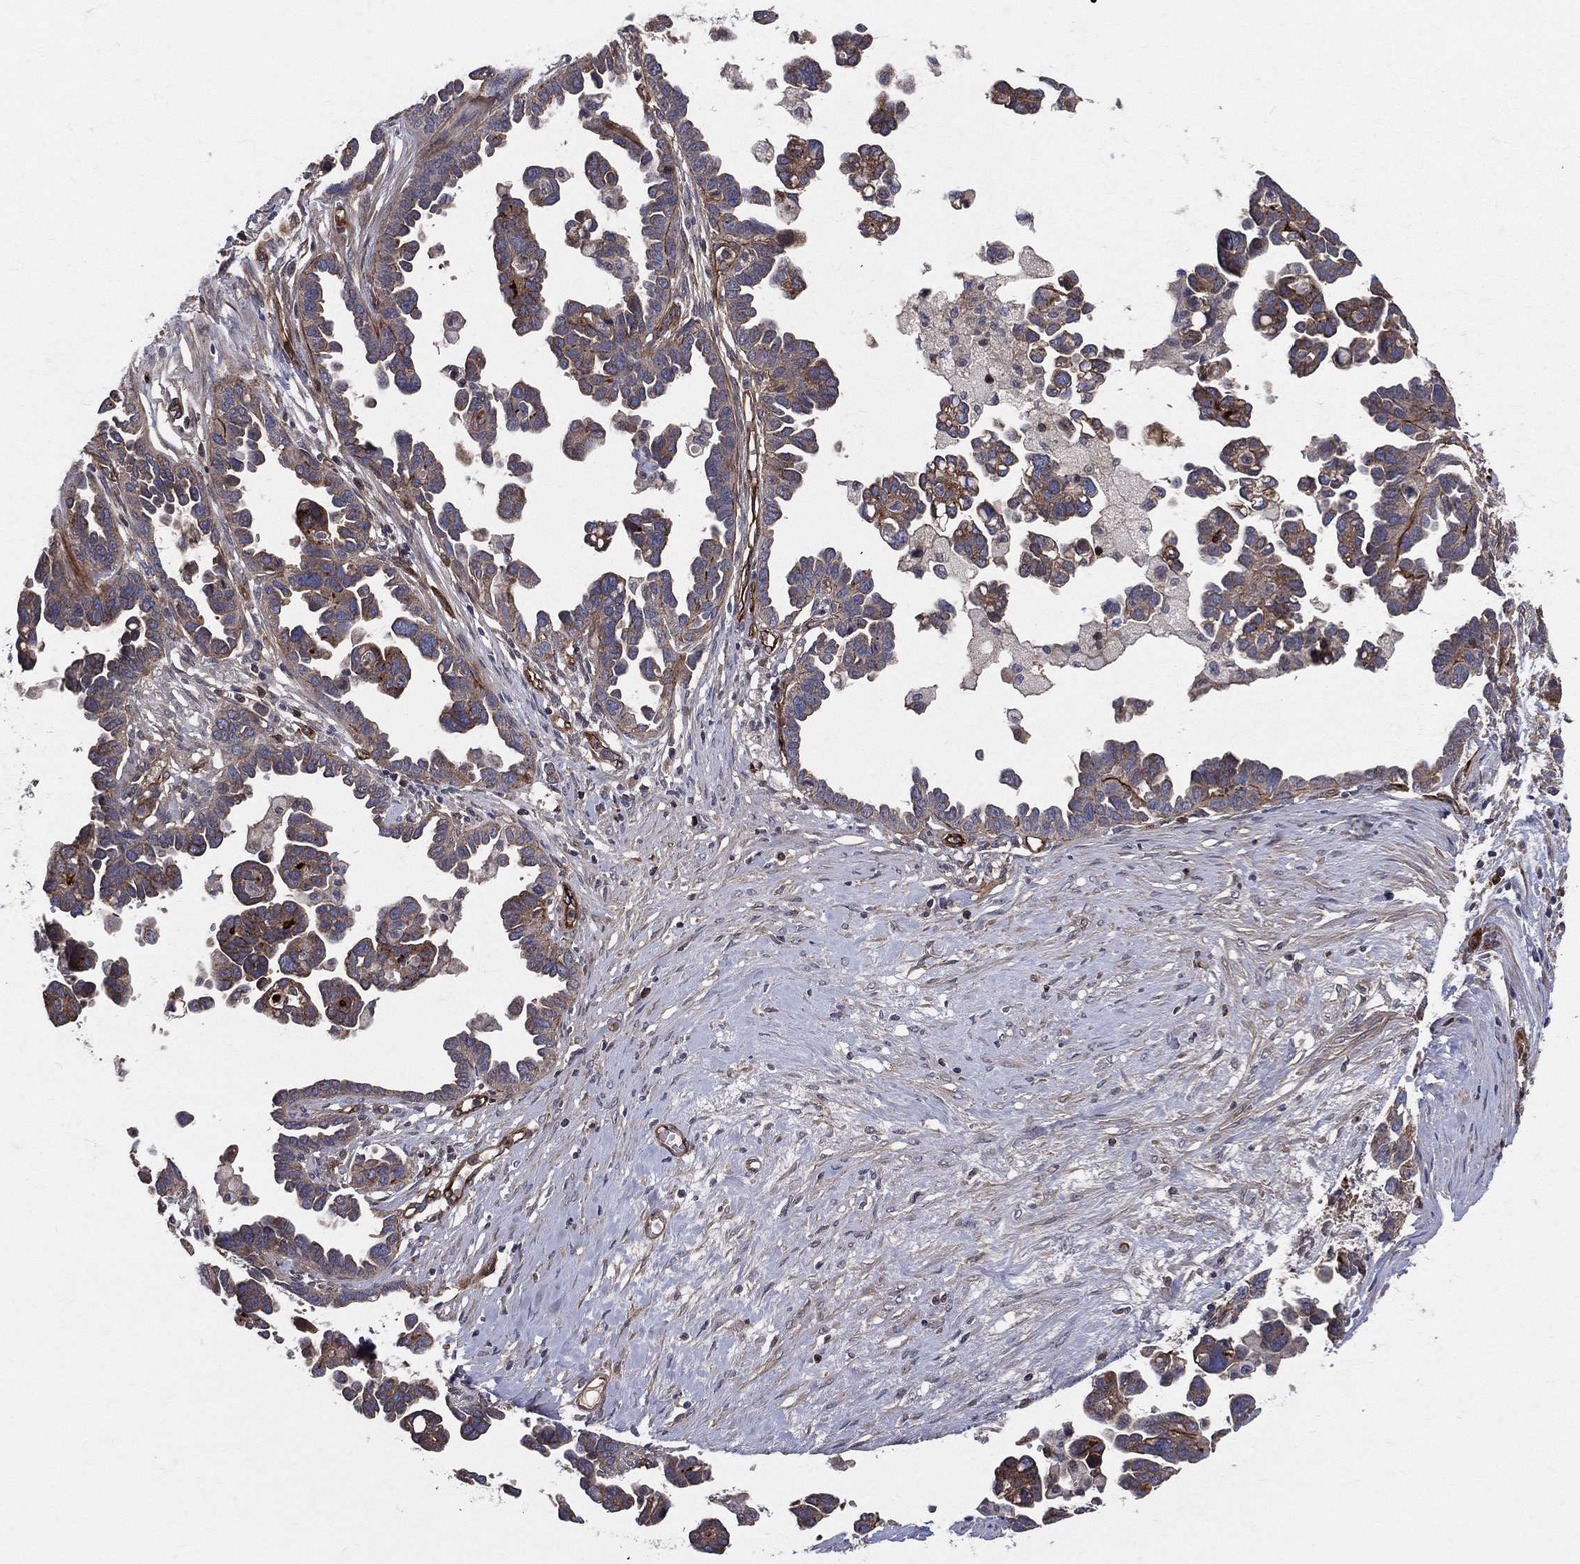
{"staining": {"intensity": "moderate", "quantity": ">75%", "location": "cytoplasmic/membranous"}, "tissue": "ovarian cancer", "cell_type": "Tumor cells", "image_type": "cancer", "snomed": [{"axis": "morphology", "description": "Cystadenocarcinoma, serous, NOS"}, {"axis": "topography", "description": "Ovary"}], "caption": "Protein staining of ovarian cancer tissue shows moderate cytoplasmic/membranous staining in about >75% of tumor cells.", "gene": "ENTPD1", "patient": {"sex": "female", "age": 54}}